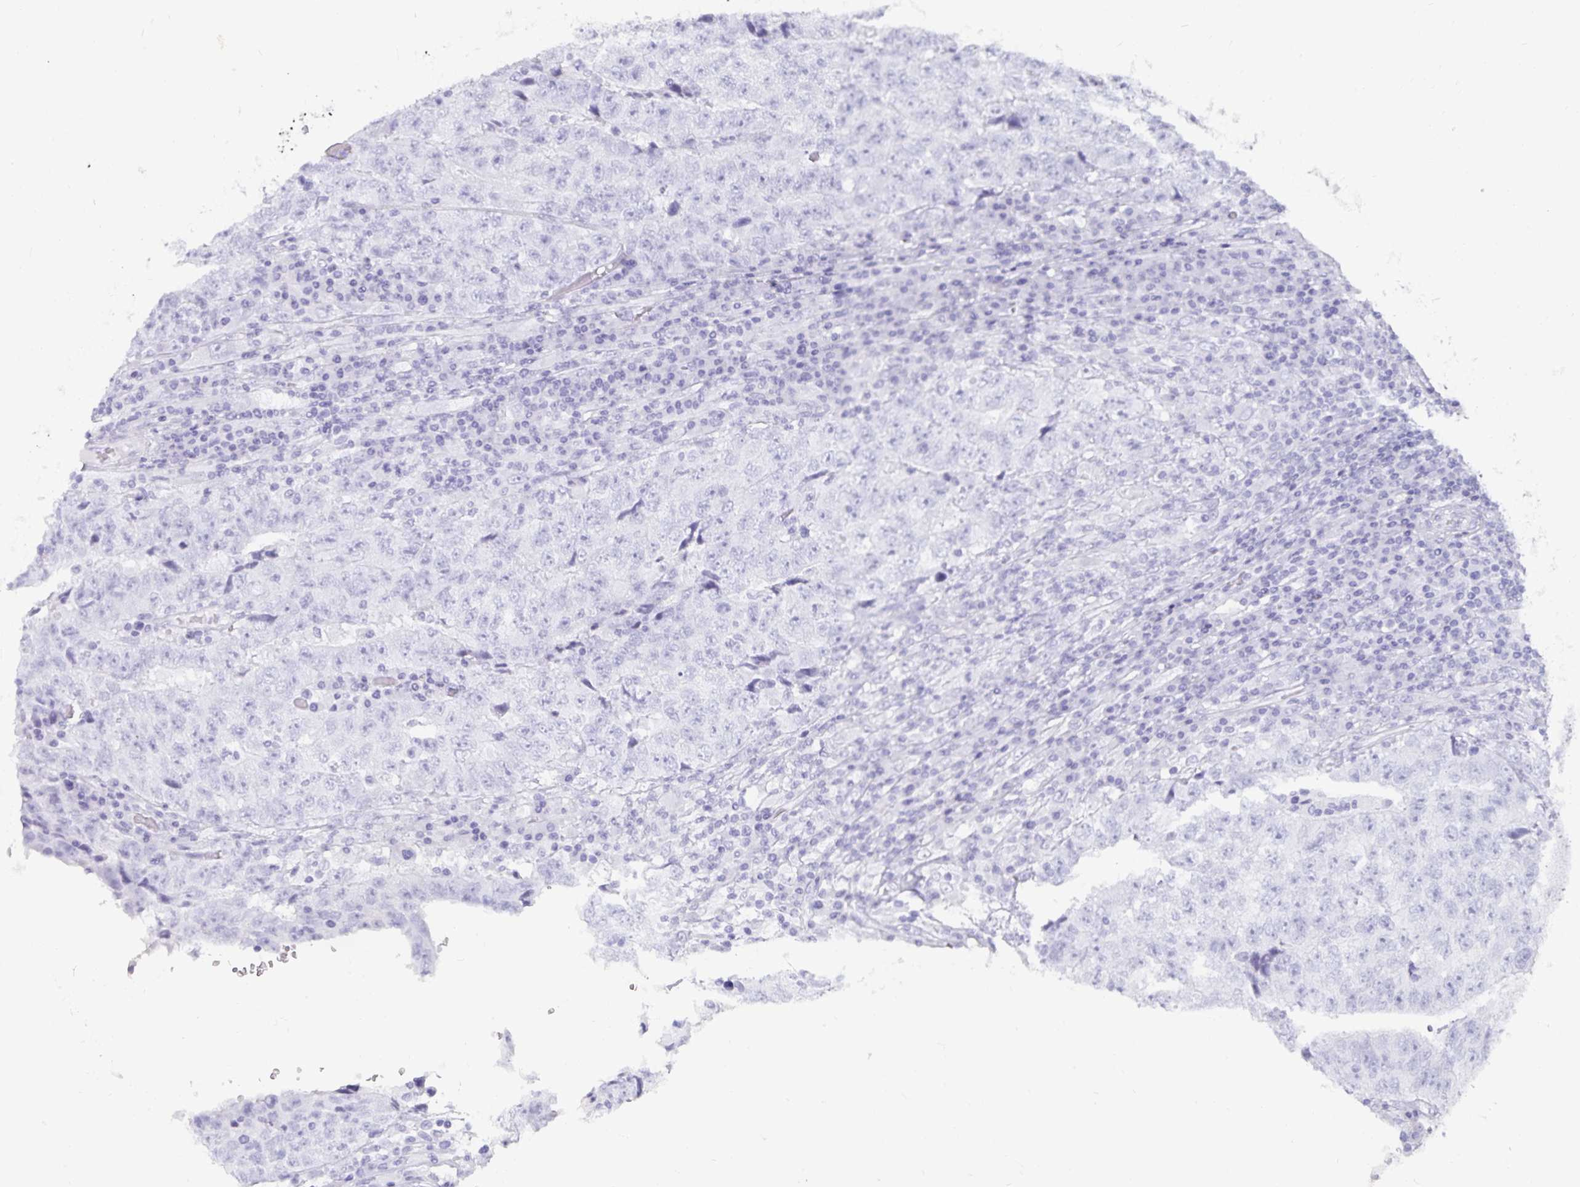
{"staining": {"intensity": "negative", "quantity": "none", "location": "none"}, "tissue": "testis cancer", "cell_type": "Tumor cells", "image_type": "cancer", "snomed": [{"axis": "morphology", "description": "Necrosis, NOS"}, {"axis": "morphology", "description": "Carcinoma, Embryonal, NOS"}, {"axis": "topography", "description": "Testis"}], "caption": "A micrograph of human testis embryonal carcinoma is negative for staining in tumor cells.", "gene": "DEFA6", "patient": {"sex": "male", "age": 19}}